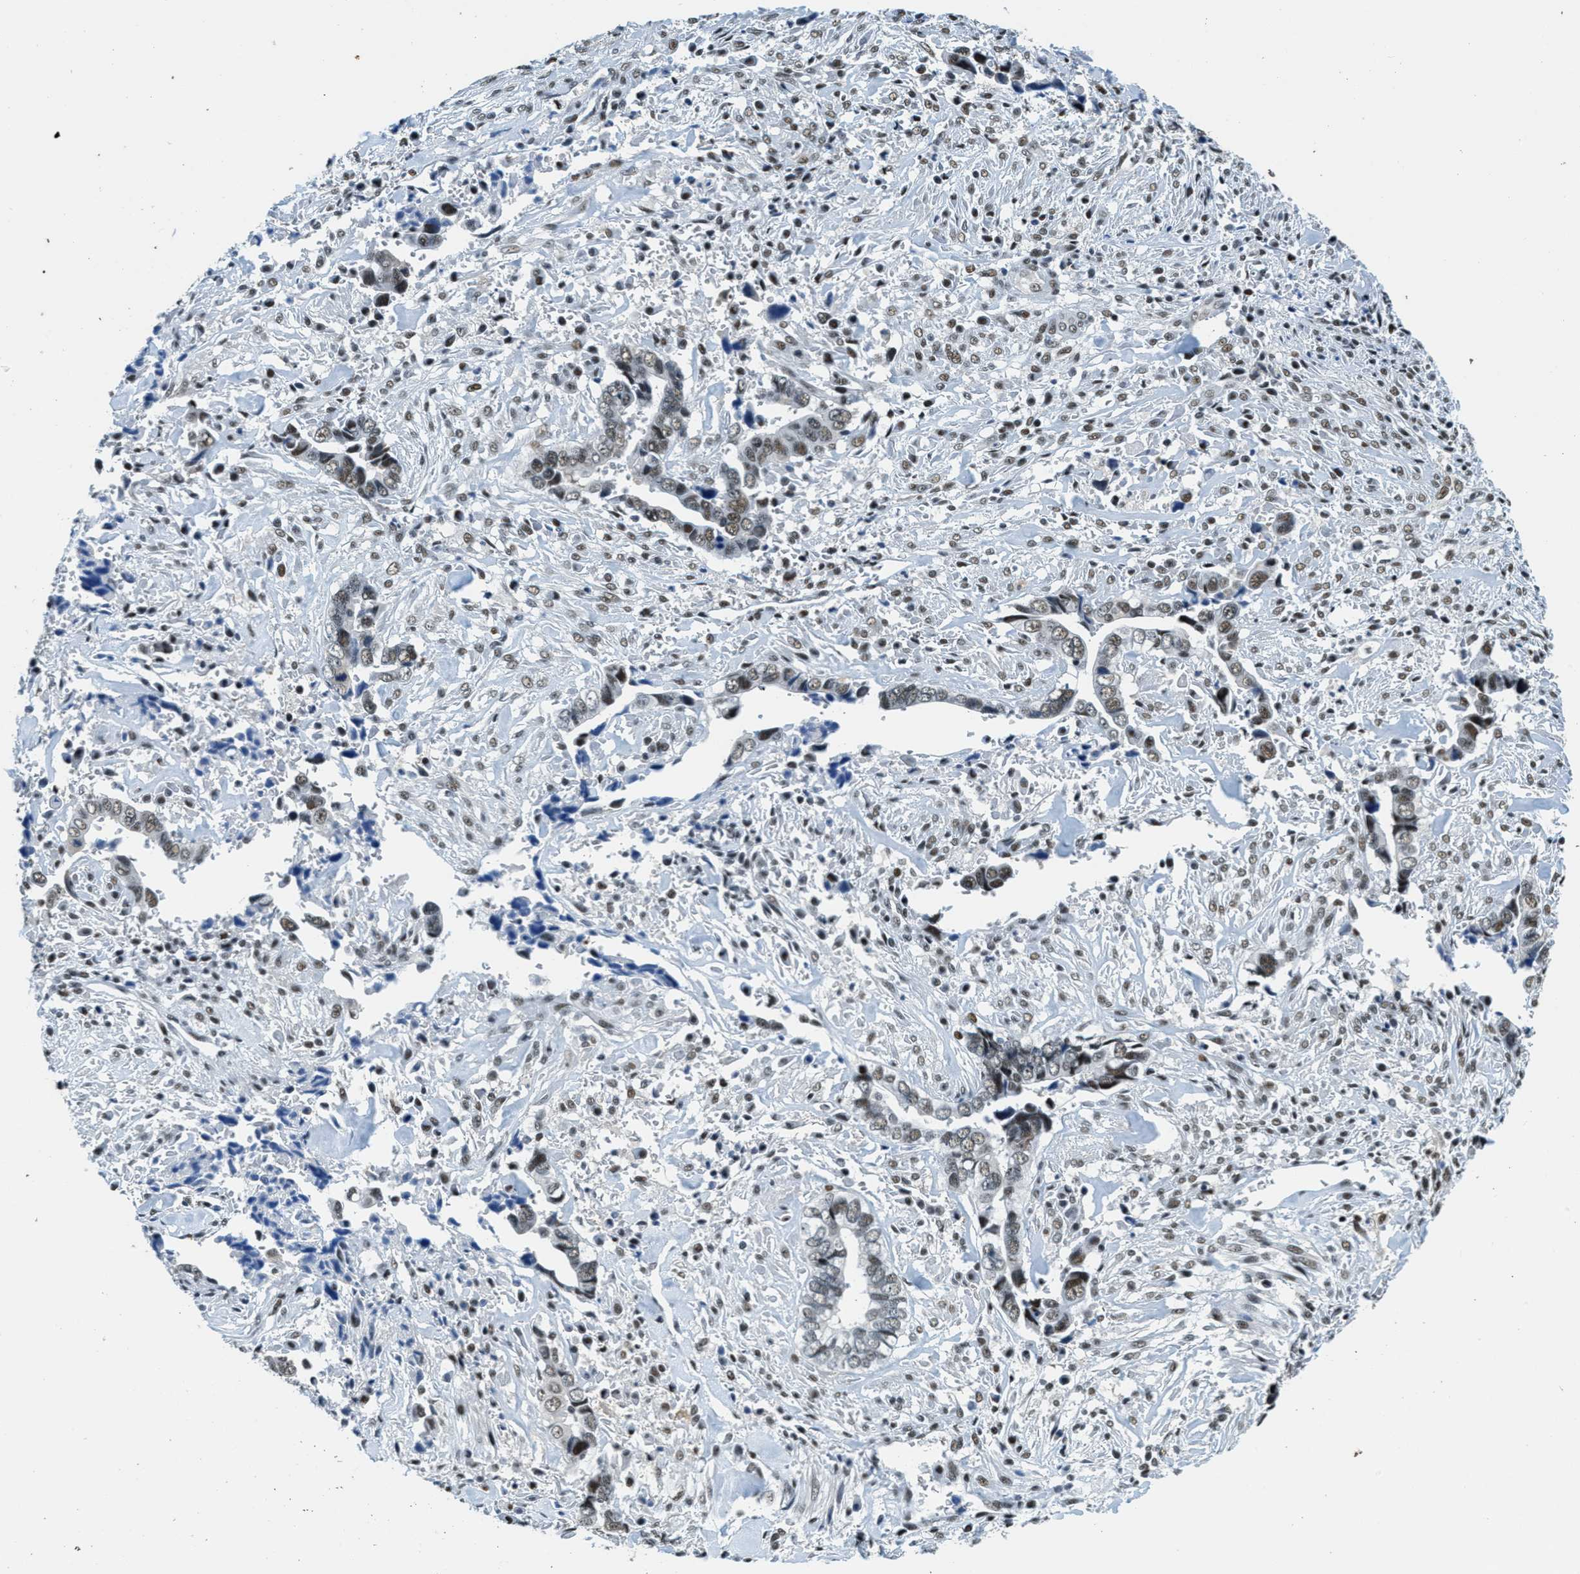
{"staining": {"intensity": "moderate", "quantity": "25%-75%", "location": "nuclear"}, "tissue": "liver cancer", "cell_type": "Tumor cells", "image_type": "cancer", "snomed": [{"axis": "morphology", "description": "Cholangiocarcinoma"}, {"axis": "topography", "description": "Liver"}], "caption": "Immunohistochemical staining of human liver cancer demonstrates medium levels of moderate nuclear staining in approximately 25%-75% of tumor cells.", "gene": "SSB", "patient": {"sex": "female", "age": 79}}